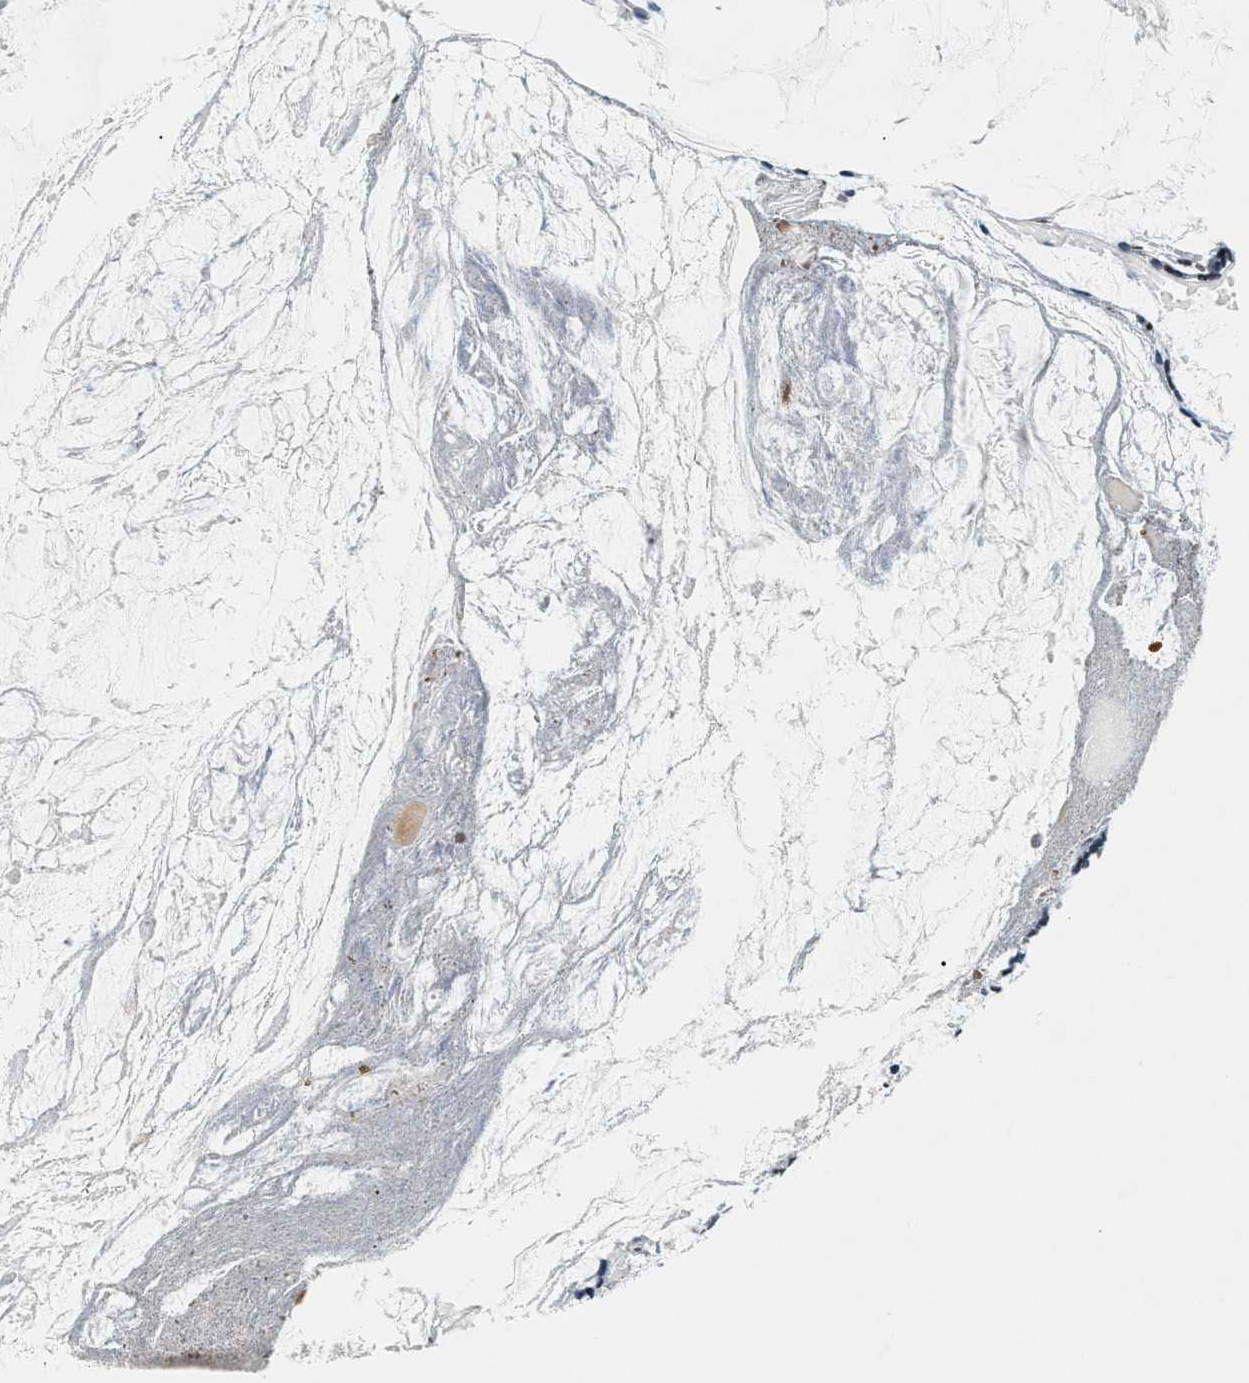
{"staining": {"intensity": "weak", "quantity": "<25%", "location": "nuclear"}, "tissue": "appendix", "cell_type": "Glandular cells", "image_type": "normal", "snomed": [{"axis": "morphology", "description": "Normal tissue, NOS"}, {"axis": "topography", "description": "Appendix"}], "caption": "The photomicrograph shows no significant staining in glandular cells of appendix.", "gene": "UVRAG", "patient": {"sex": "female", "age": 77}}